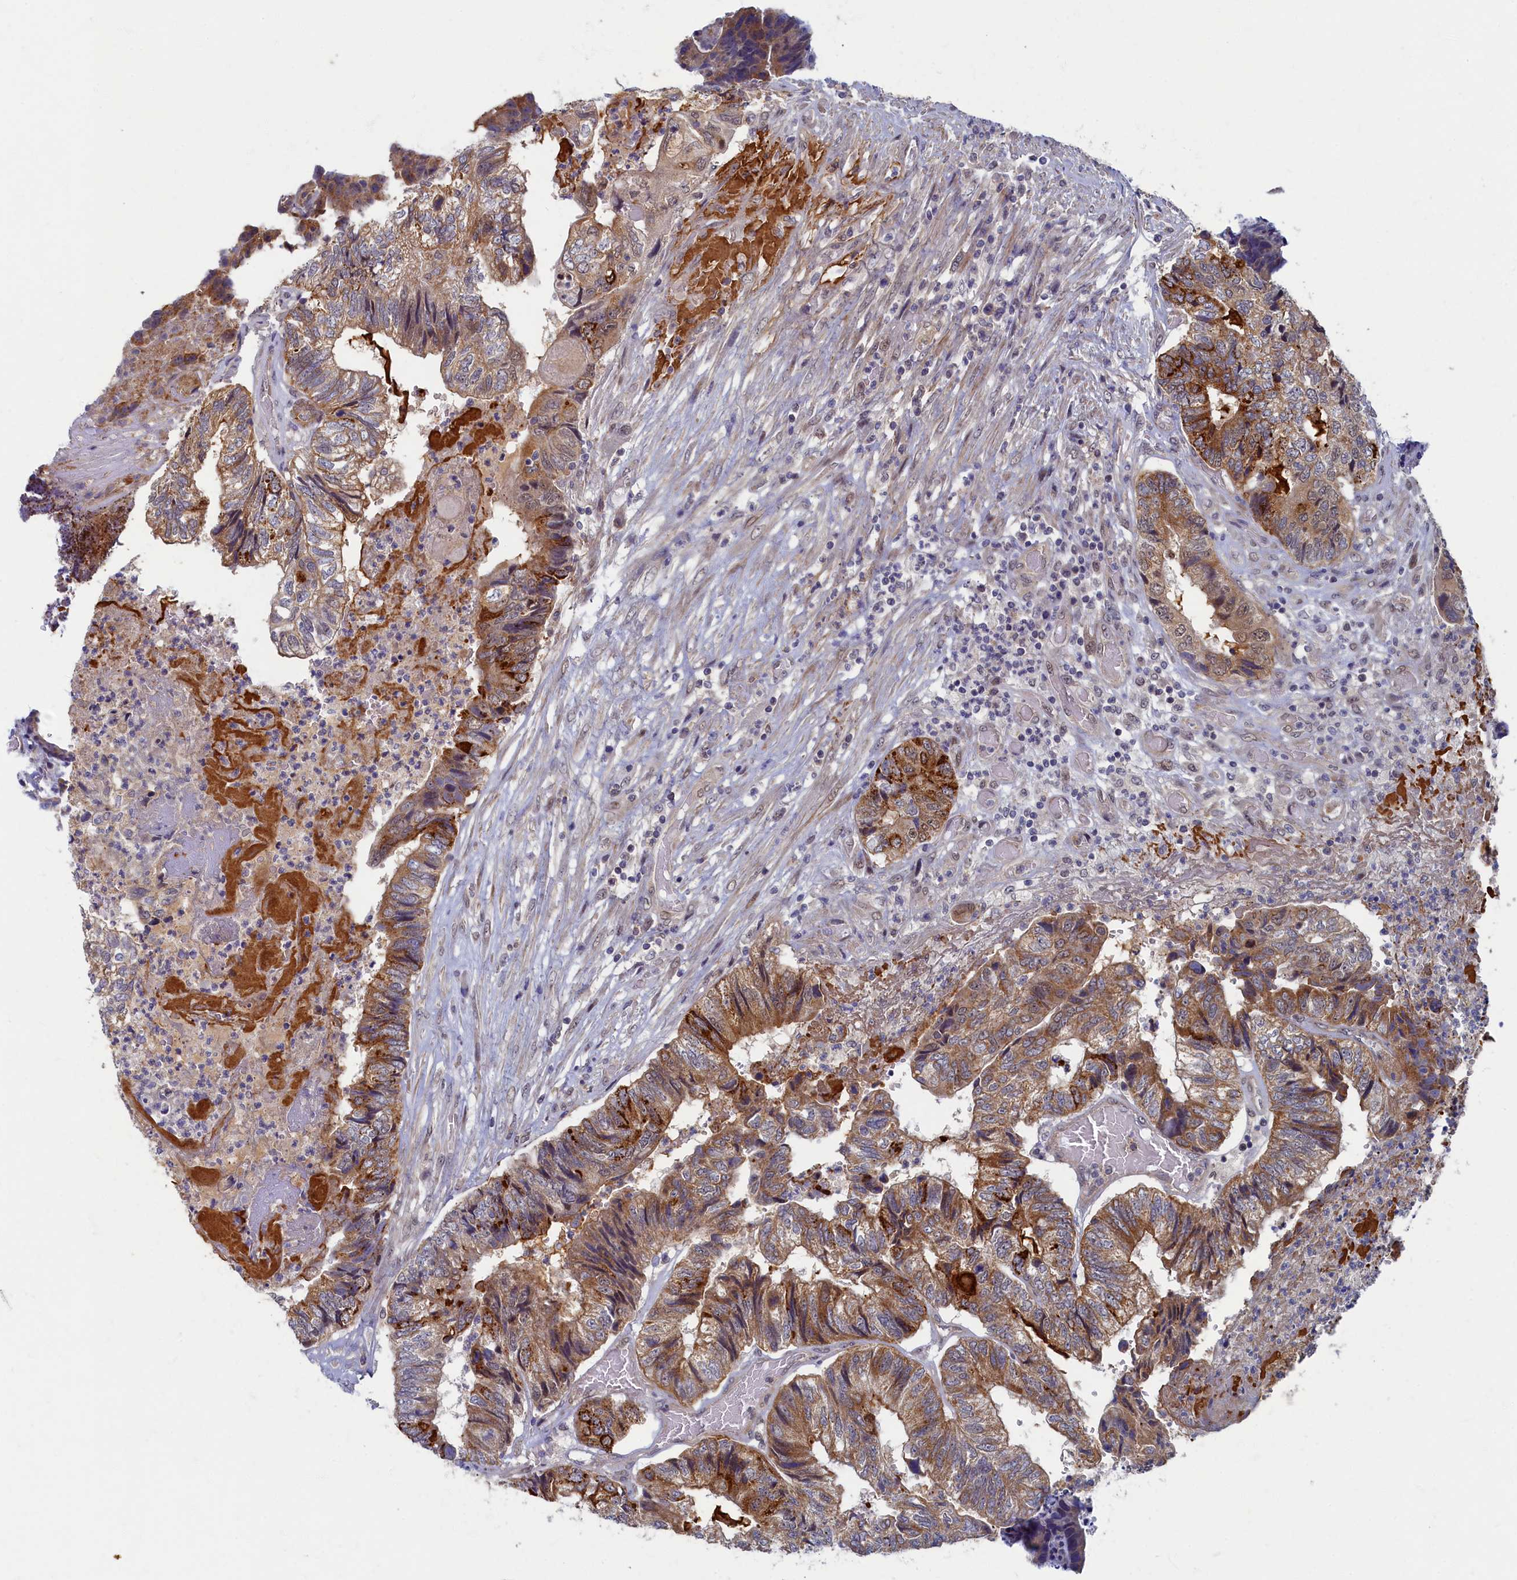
{"staining": {"intensity": "moderate", "quantity": "25%-75%", "location": "cytoplasmic/membranous"}, "tissue": "colorectal cancer", "cell_type": "Tumor cells", "image_type": "cancer", "snomed": [{"axis": "morphology", "description": "Adenocarcinoma, NOS"}, {"axis": "topography", "description": "Colon"}], "caption": "Immunohistochemistry histopathology image of neoplastic tissue: human colorectal cancer (adenocarcinoma) stained using immunohistochemistry (IHC) displays medium levels of moderate protein expression localized specifically in the cytoplasmic/membranous of tumor cells, appearing as a cytoplasmic/membranous brown color.", "gene": "WDR59", "patient": {"sex": "female", "age": 67}}